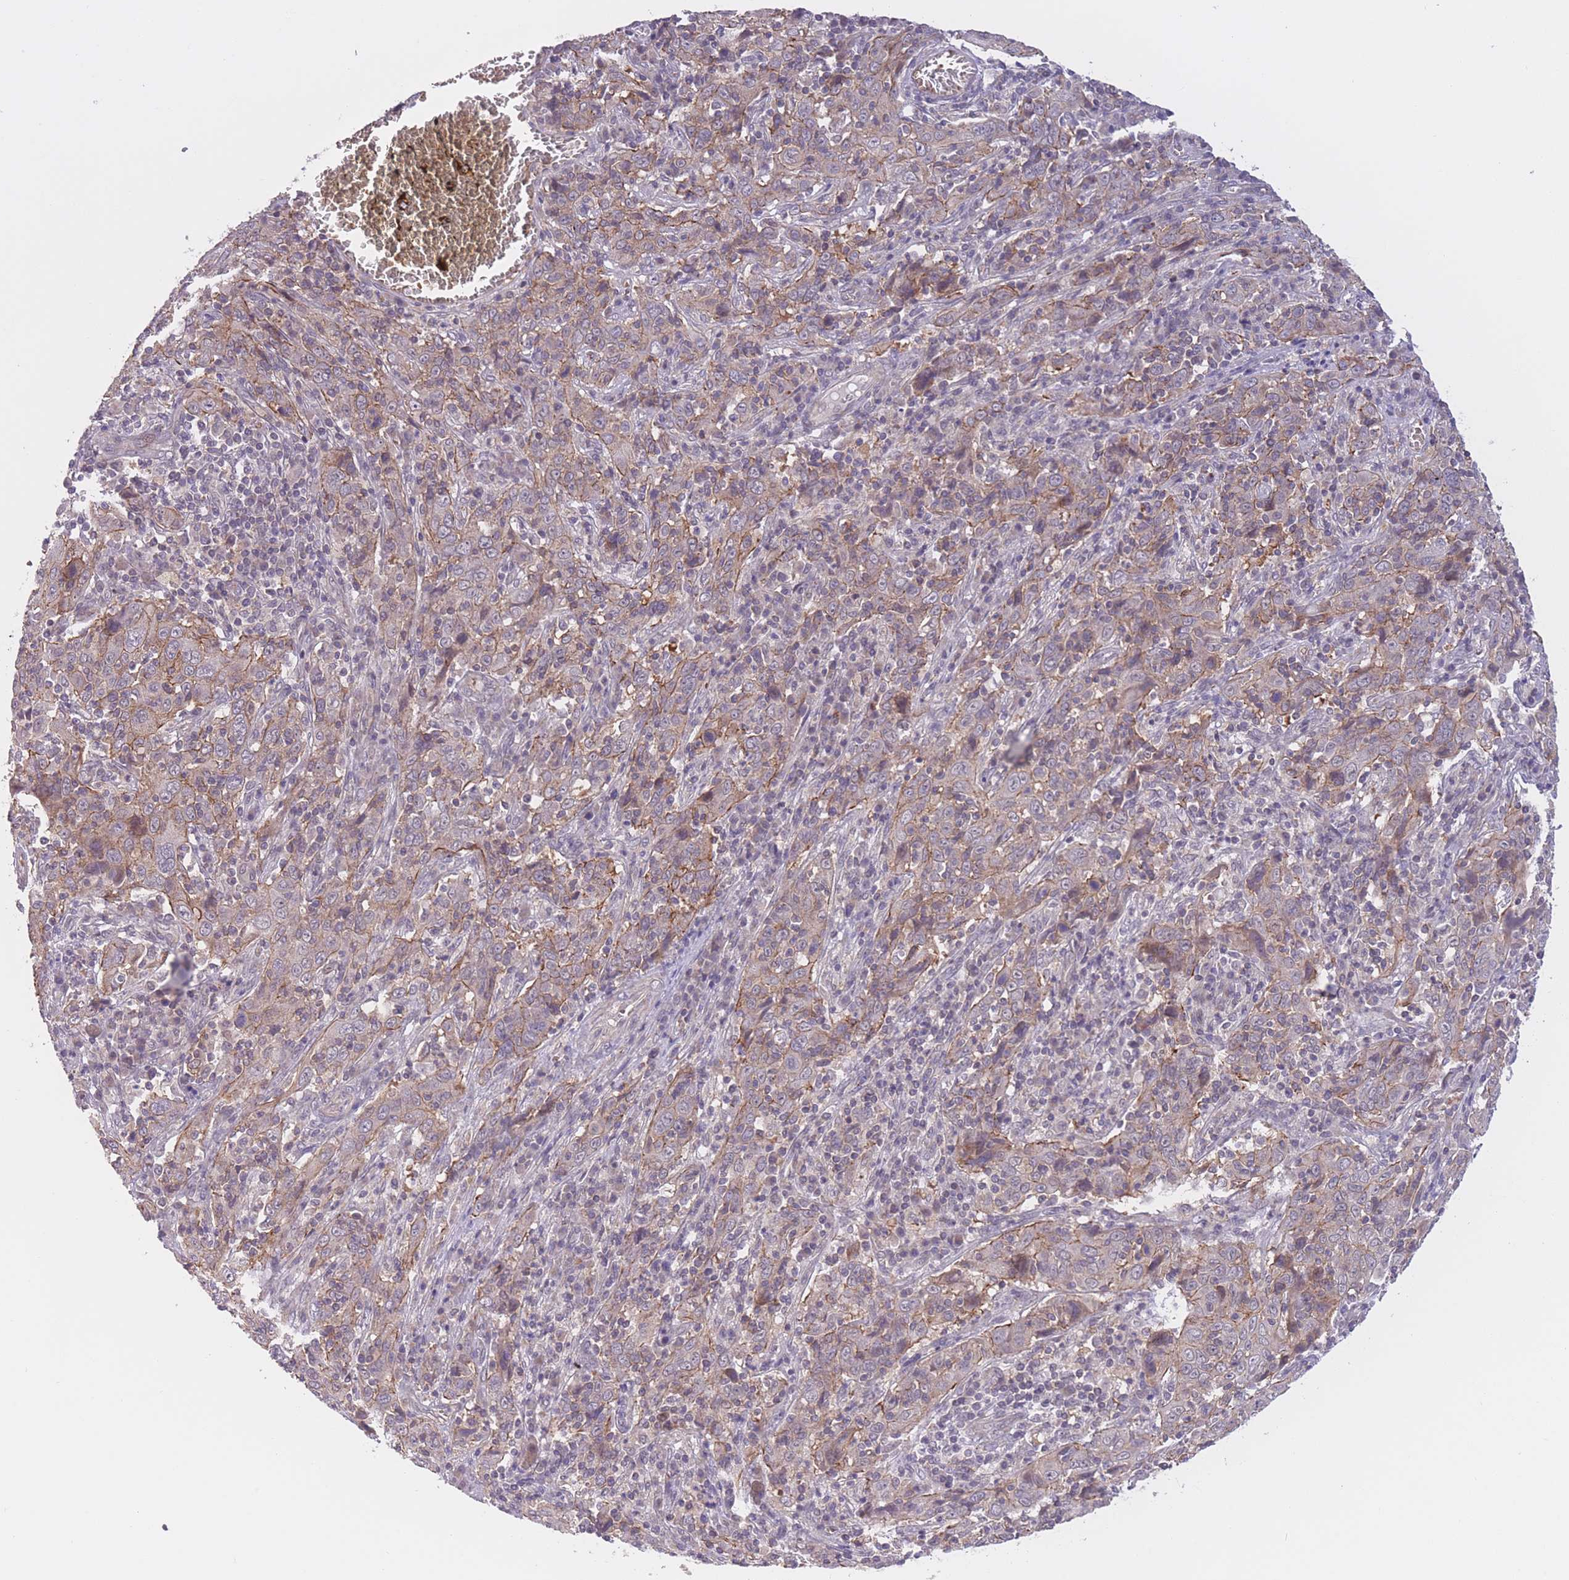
{"staining": {"intensity": "moderate", "quantity": "25%-75%", "location": "cytoplasmic/membranous"}, "tissue": "cervical cancer", "cell_type": "Tumor cells", "image_type": "cancer", "snomed": [{"axis": "morphology", "description": "Squamous cell carcinoma, NOS"}, {"axis": "topography", "description": "Cervix"}], "caption": "Protein staining exhibits moderate cytoplasmic/membranous positivity in approximately 25%-75% of tumor cells in cervical cancer.", "gene": "FUT5", "patient": {"sex": "female", "age": 46}}